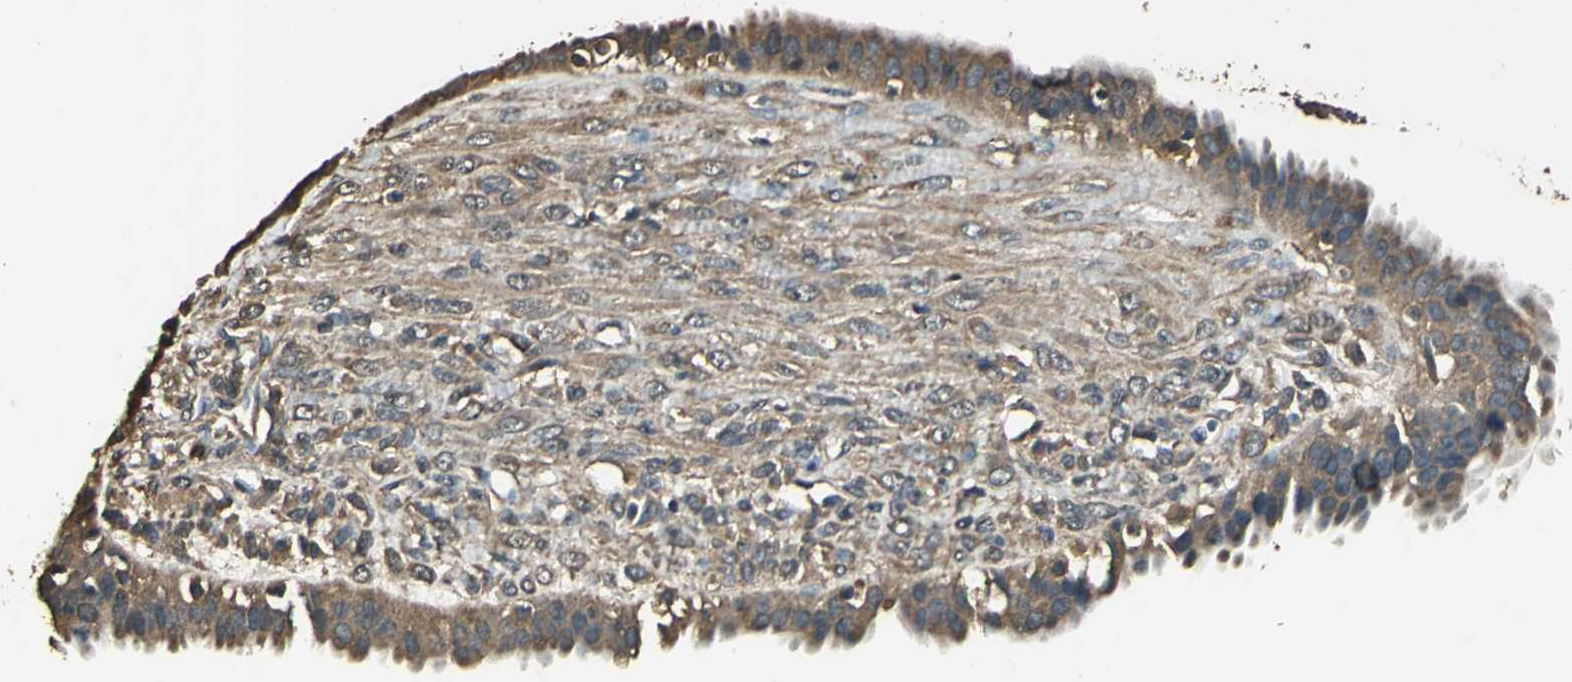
{"staining": {"intensity": "moderate", "quantity": ">75%", "location": "cytoplasmic/membranous"}, "tissue": "ovarian cancer", "cell_type": "Tumor cells", "image_type": "cancer", "snomed": [{"axis": "morphology", "description": "Carcinoma, NOS"}, {"axis": "topography", "description": "Soft tissue"}, {"axis": "topography", "description": "Ovary"}], "caption": "Ovarian cancer (carcinoma) stained for a protein (brown) exhibits moderate cytoplasmic/membranous positive expression in approximately >75% of tumor cells.", "gene": "TMPRSS4", "patient": {"sex": "female", "age": 54}}